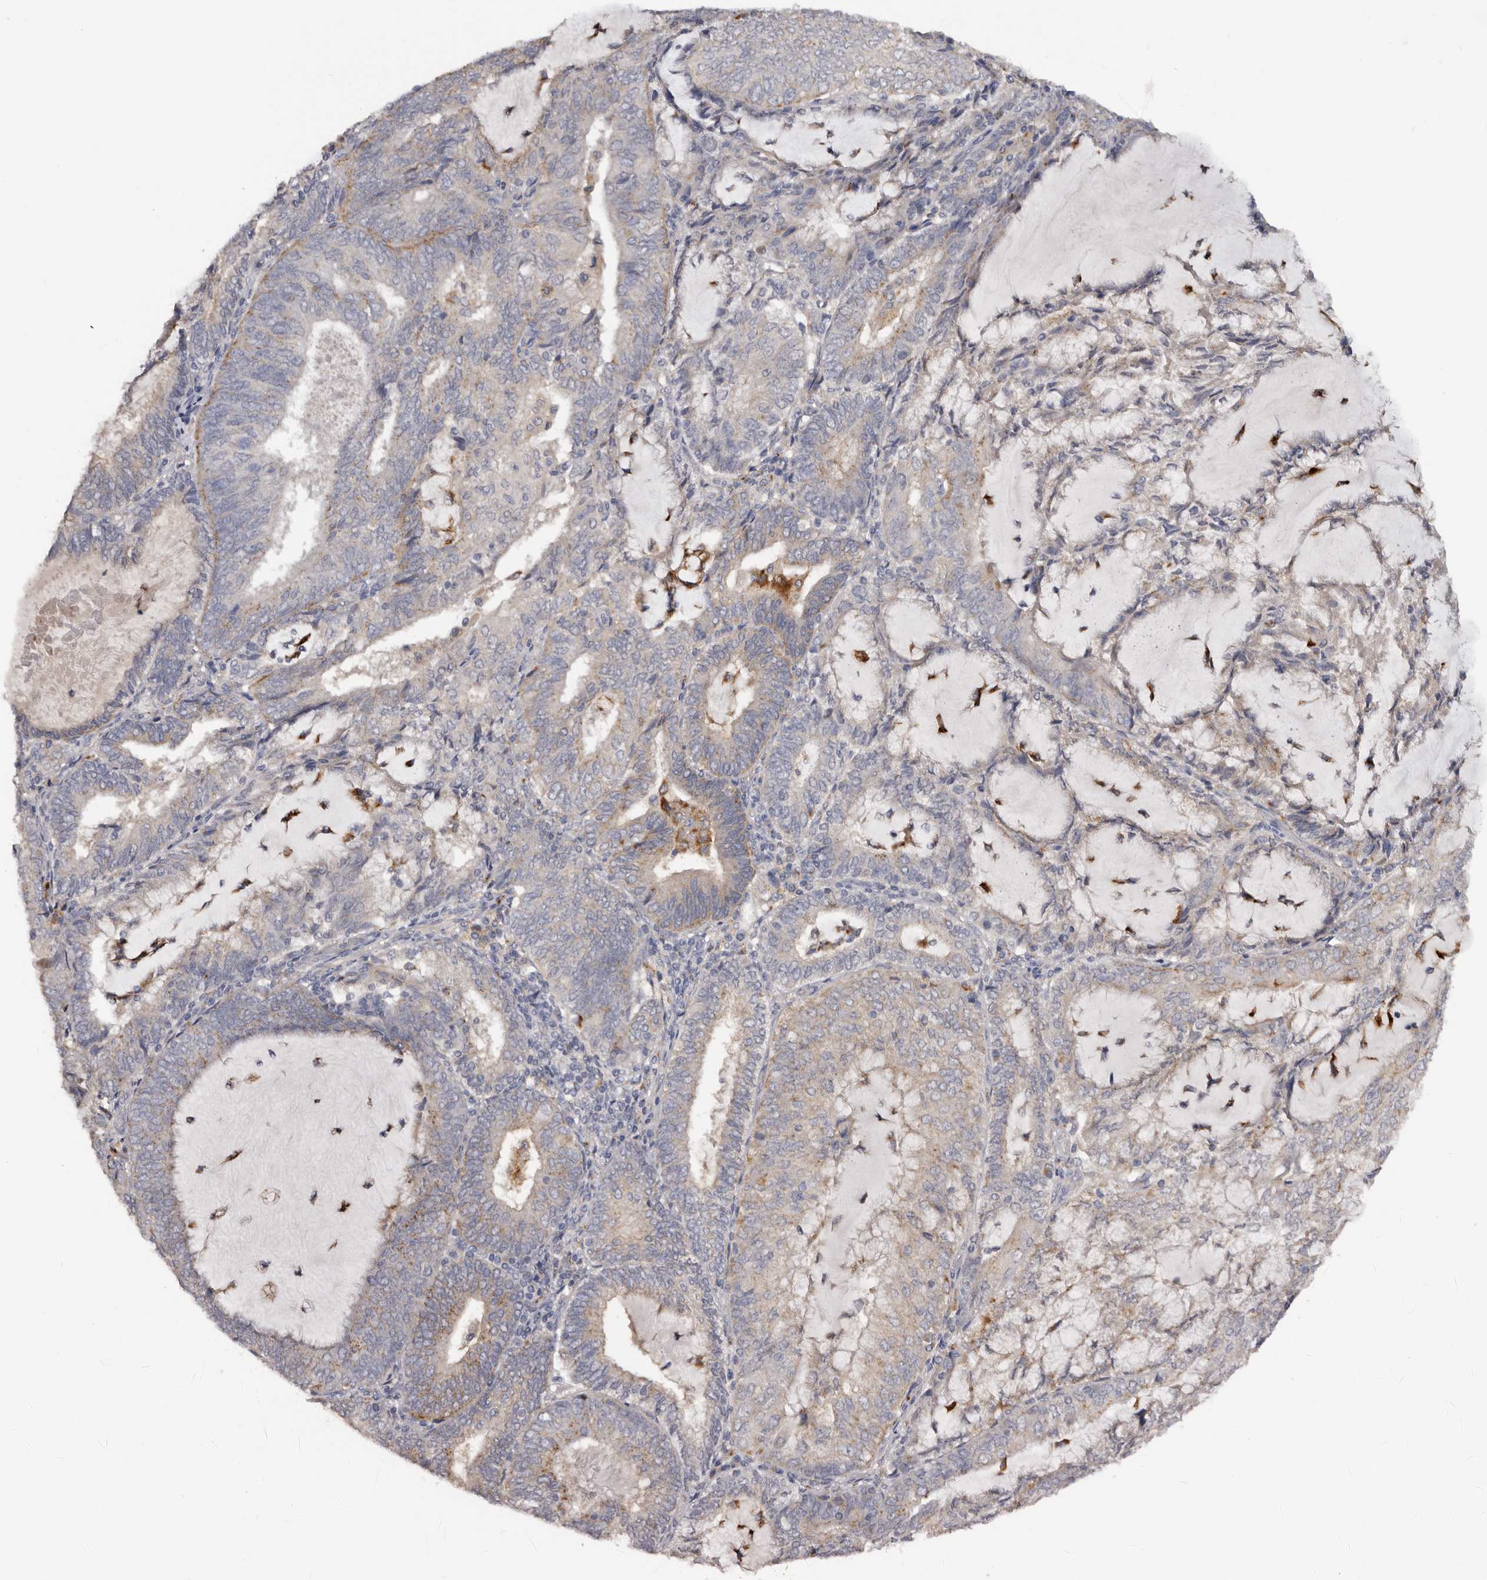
{"staining": {"intensity": "weak", "quantity": "25%-75%", "location": "cytoplasmic/membranous"}, "tissue": "endometrial cancer", "cell_type": "Tumor cells", "image_type": "cancer", "snomed": [{"axis": "morphology", "description": "Adenocarcinoma, NOS"}, {"axis": "topography", "description": "Endometrium"}], "caption": "Tumor cells exhibit low levels of weak cytoplasmic/membranous staining in about 25%-75% of cells in endometrial adenocarcinoma. (DAB = brown stain, brightfield microscopy at high magnification).", "gene": "DAP", "patient": {"sex": "female", "age": 81}}